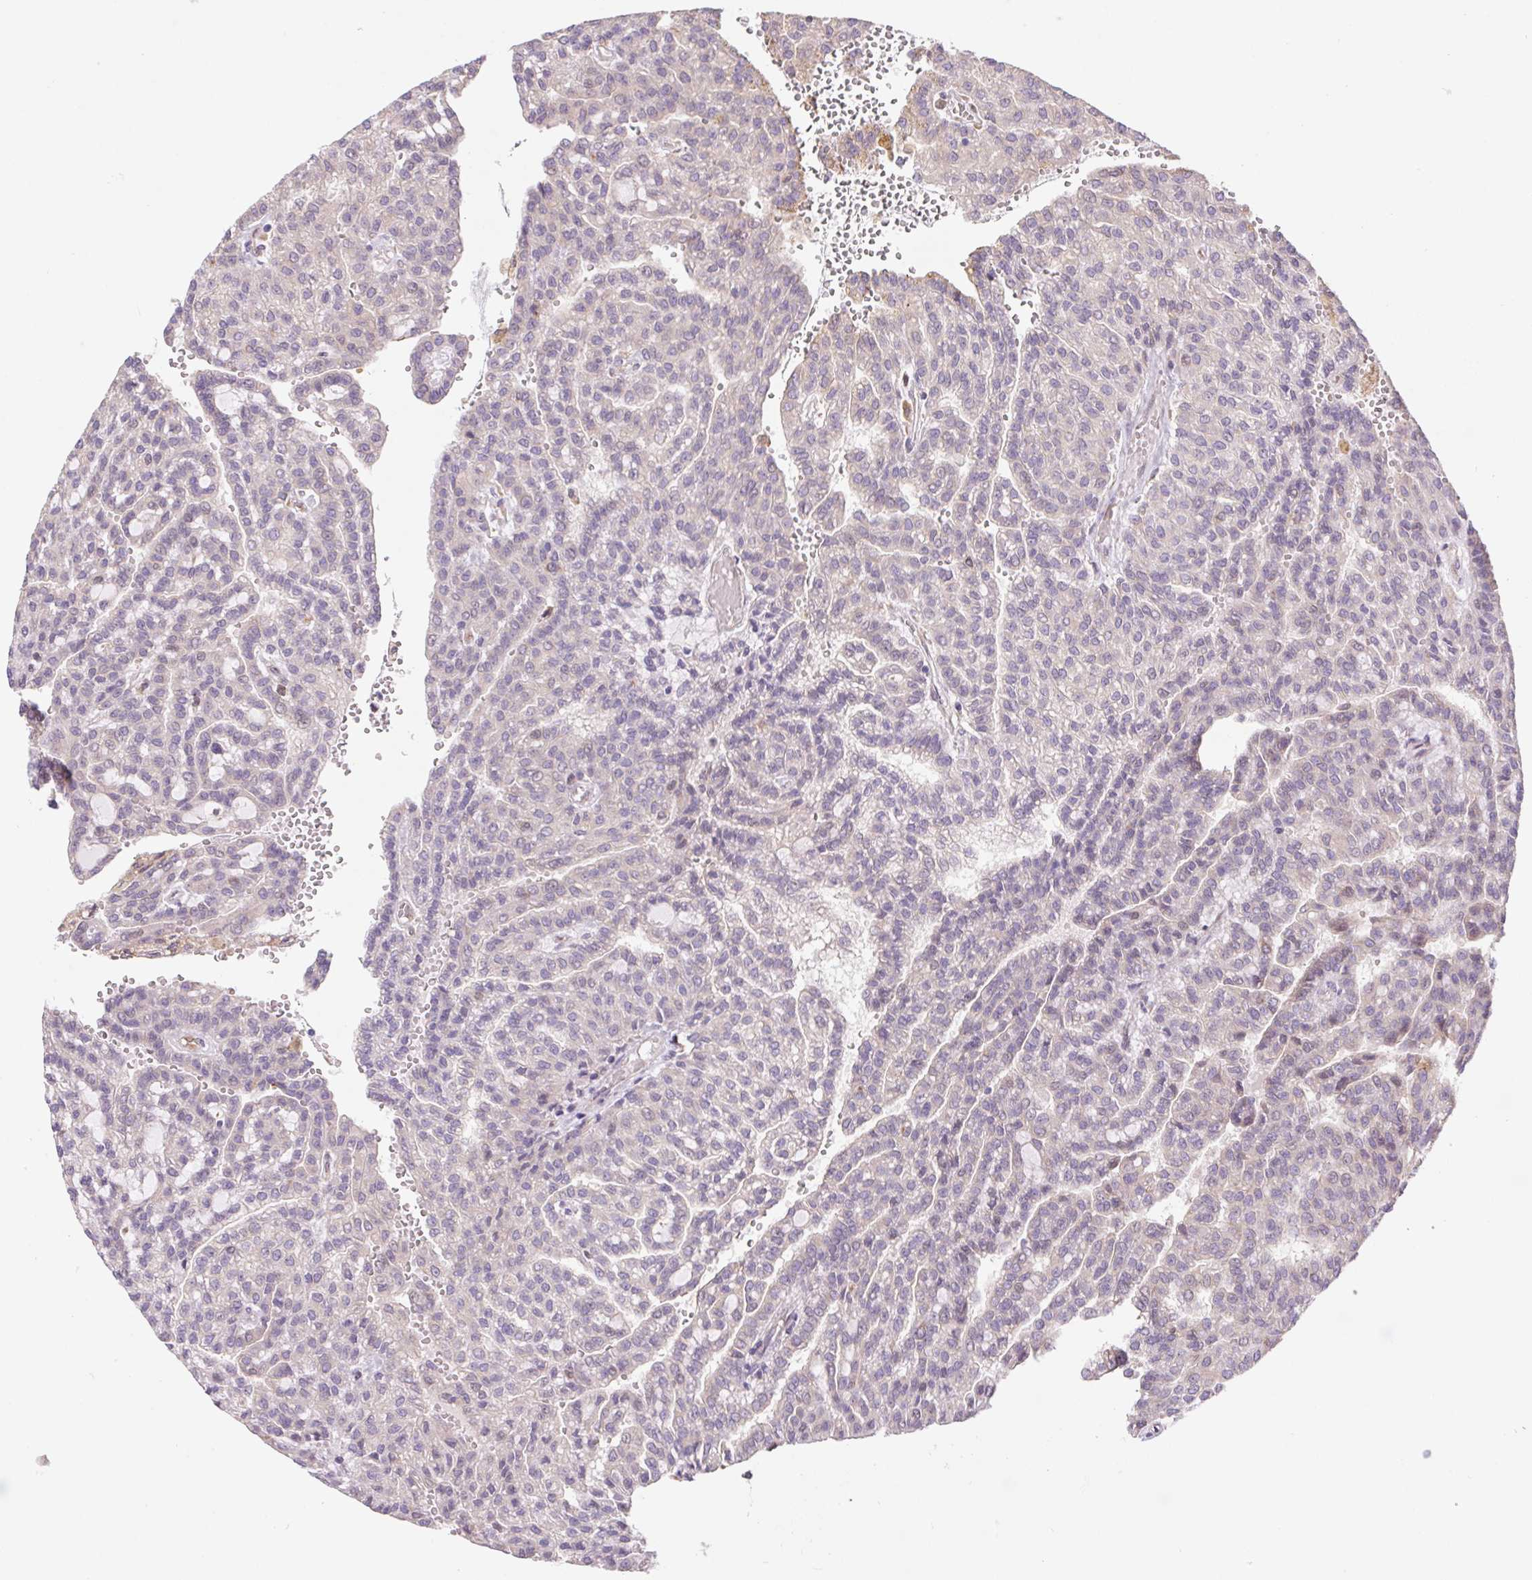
{"staining": {"intensity": "negative", "quantity": "none", "location": "none"}, "tissue": "renal cancer", "cell_type": "Tumor cells", "image_type": "cancer", "snomed": [{"axis": "morphology", "description": "Adenocarcinoma, NOS"}, {"axis": "topography", "description": "Kidney"}], "caption": "Tumor cells are negative for protein expression in human renal cancer (adenocarcinoma).", "gene": "KLHL20", "patient": {"sex": "male", "age": 63}}